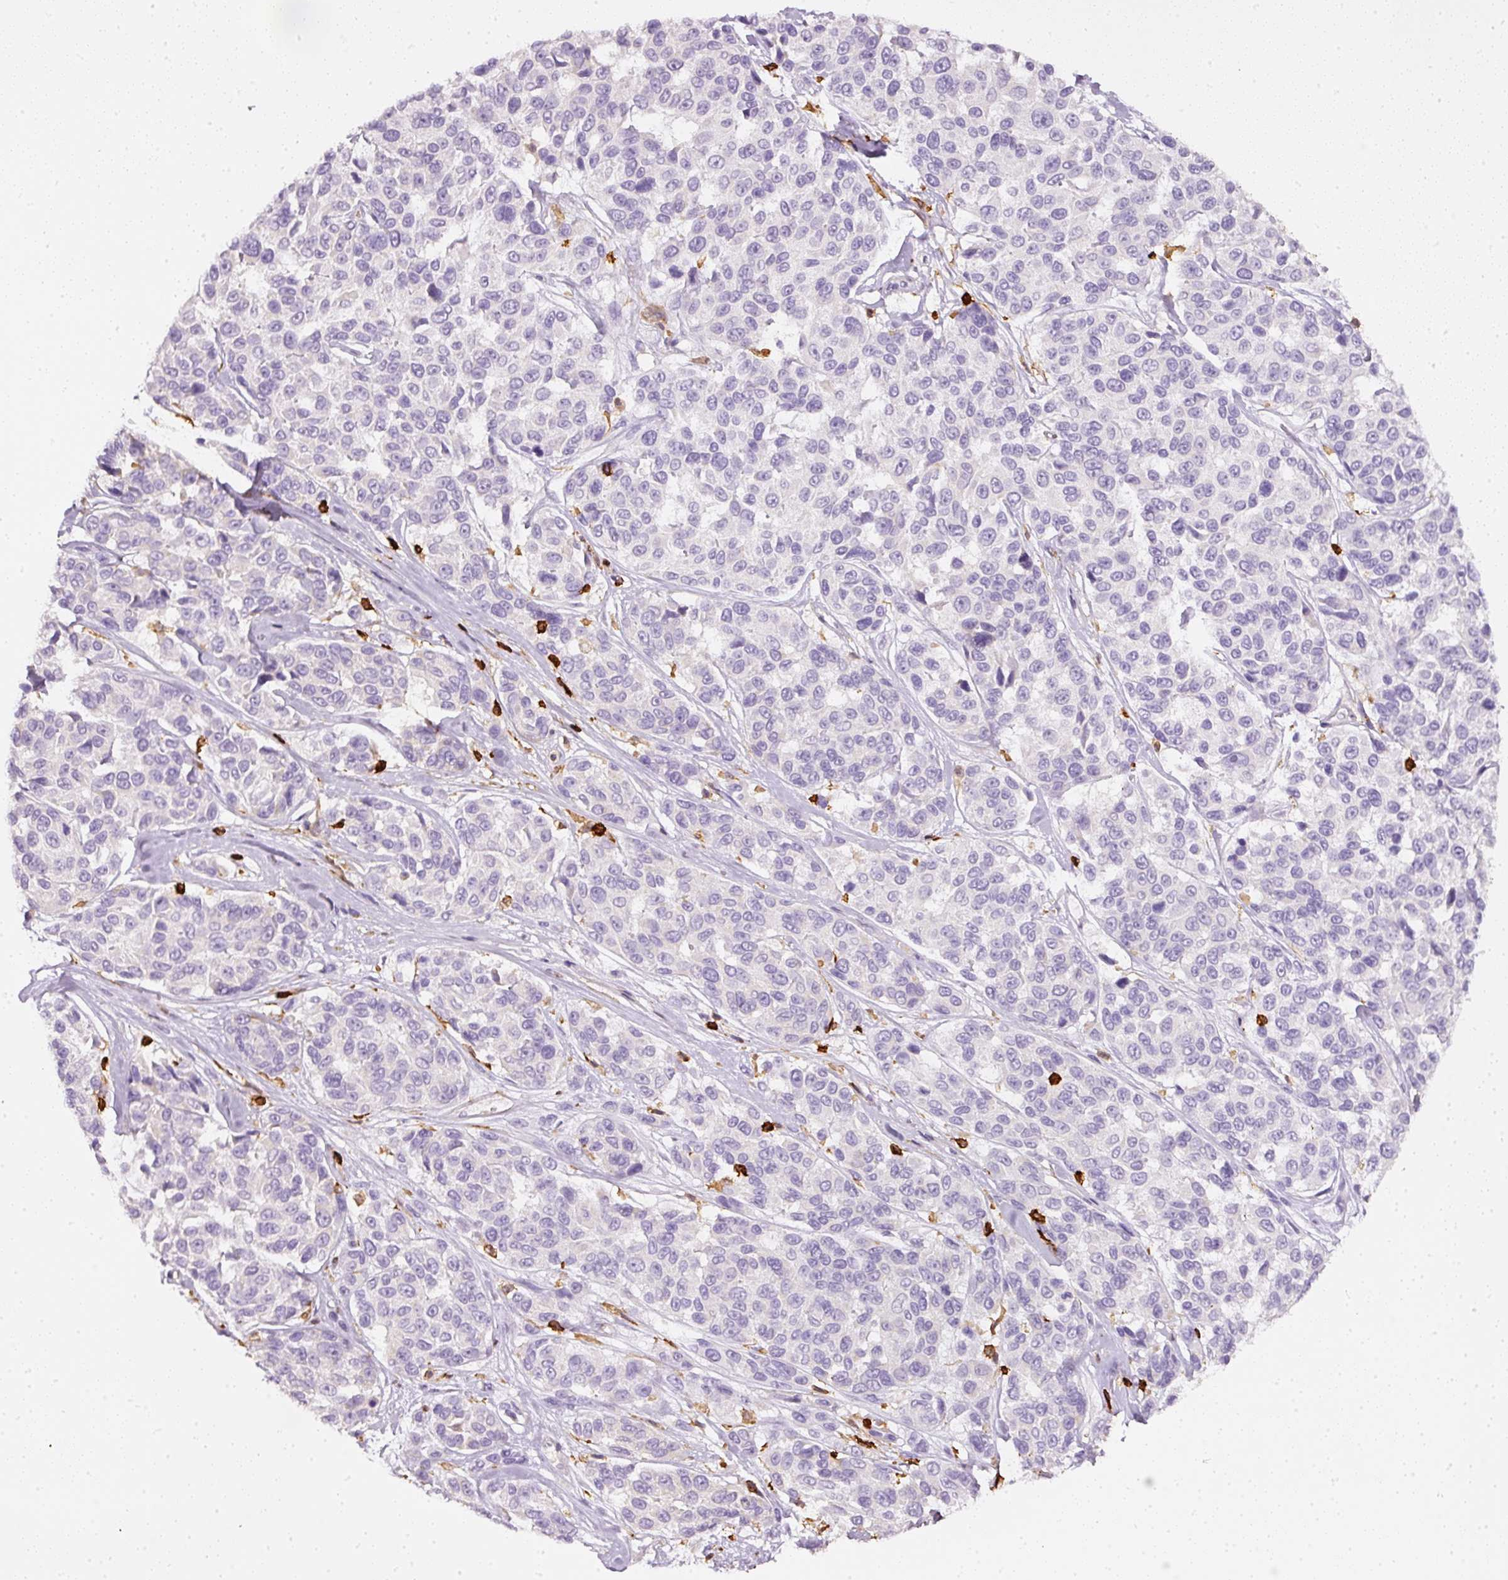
{"staining": {"intensity": "negative", "quantity": "none", "location": "none"}, "tissue": "melanoma", "cell_type": "Tumor cells", "image_type": "cancer", "snomed": [{"axis": "morphology", "description": "Malignant melanoma, NOS"}, {"axis": "topography", "description": "Skin"}], "caption": "Image shows no significant protein positivity in tumor cells of melanoma.", "gene": "EVL", "patient": {"sex": "female", "age": 66}}